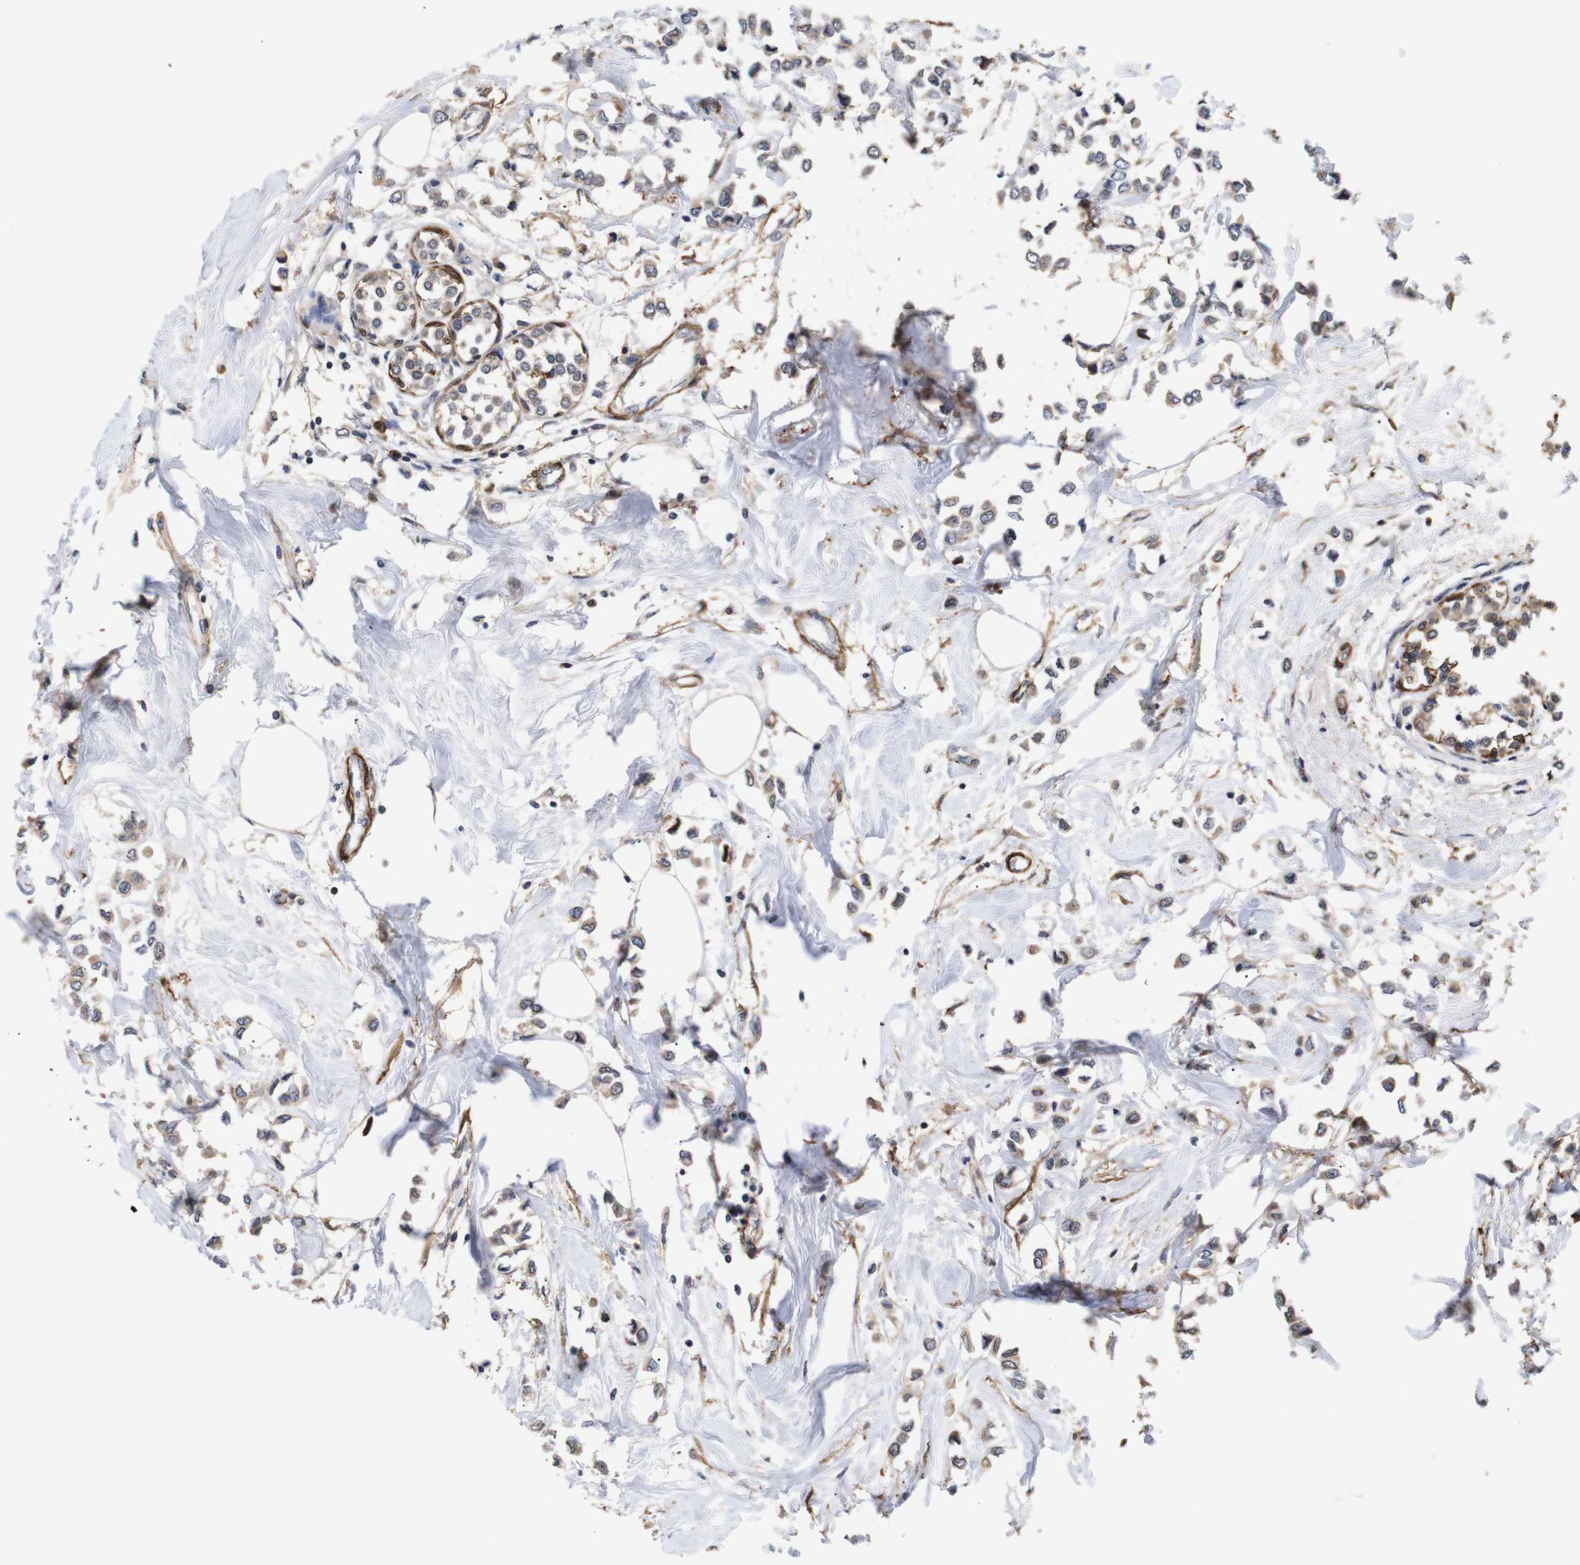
{"staining": {"intensity": "moderate", "quantity": ">75%", "location": "cytoplasmic/membranous"}, "tissue": "breast cancer", "cell_type": "Tumor cells", "image_type": "cancer", "snomed": [{"axis": "morphology", "description": "Lobular carcinoma"}, {"axis": "topography", "description": "Breast"}], "caption": "This is a micrograph of IHC staining of lobular carcinoma (breast), which shows moderate positivity in the cytoplasmic/membranous of tumor cells.", "gene": "PDLIM5", "patient": {"sex": "female", "age": 51}}